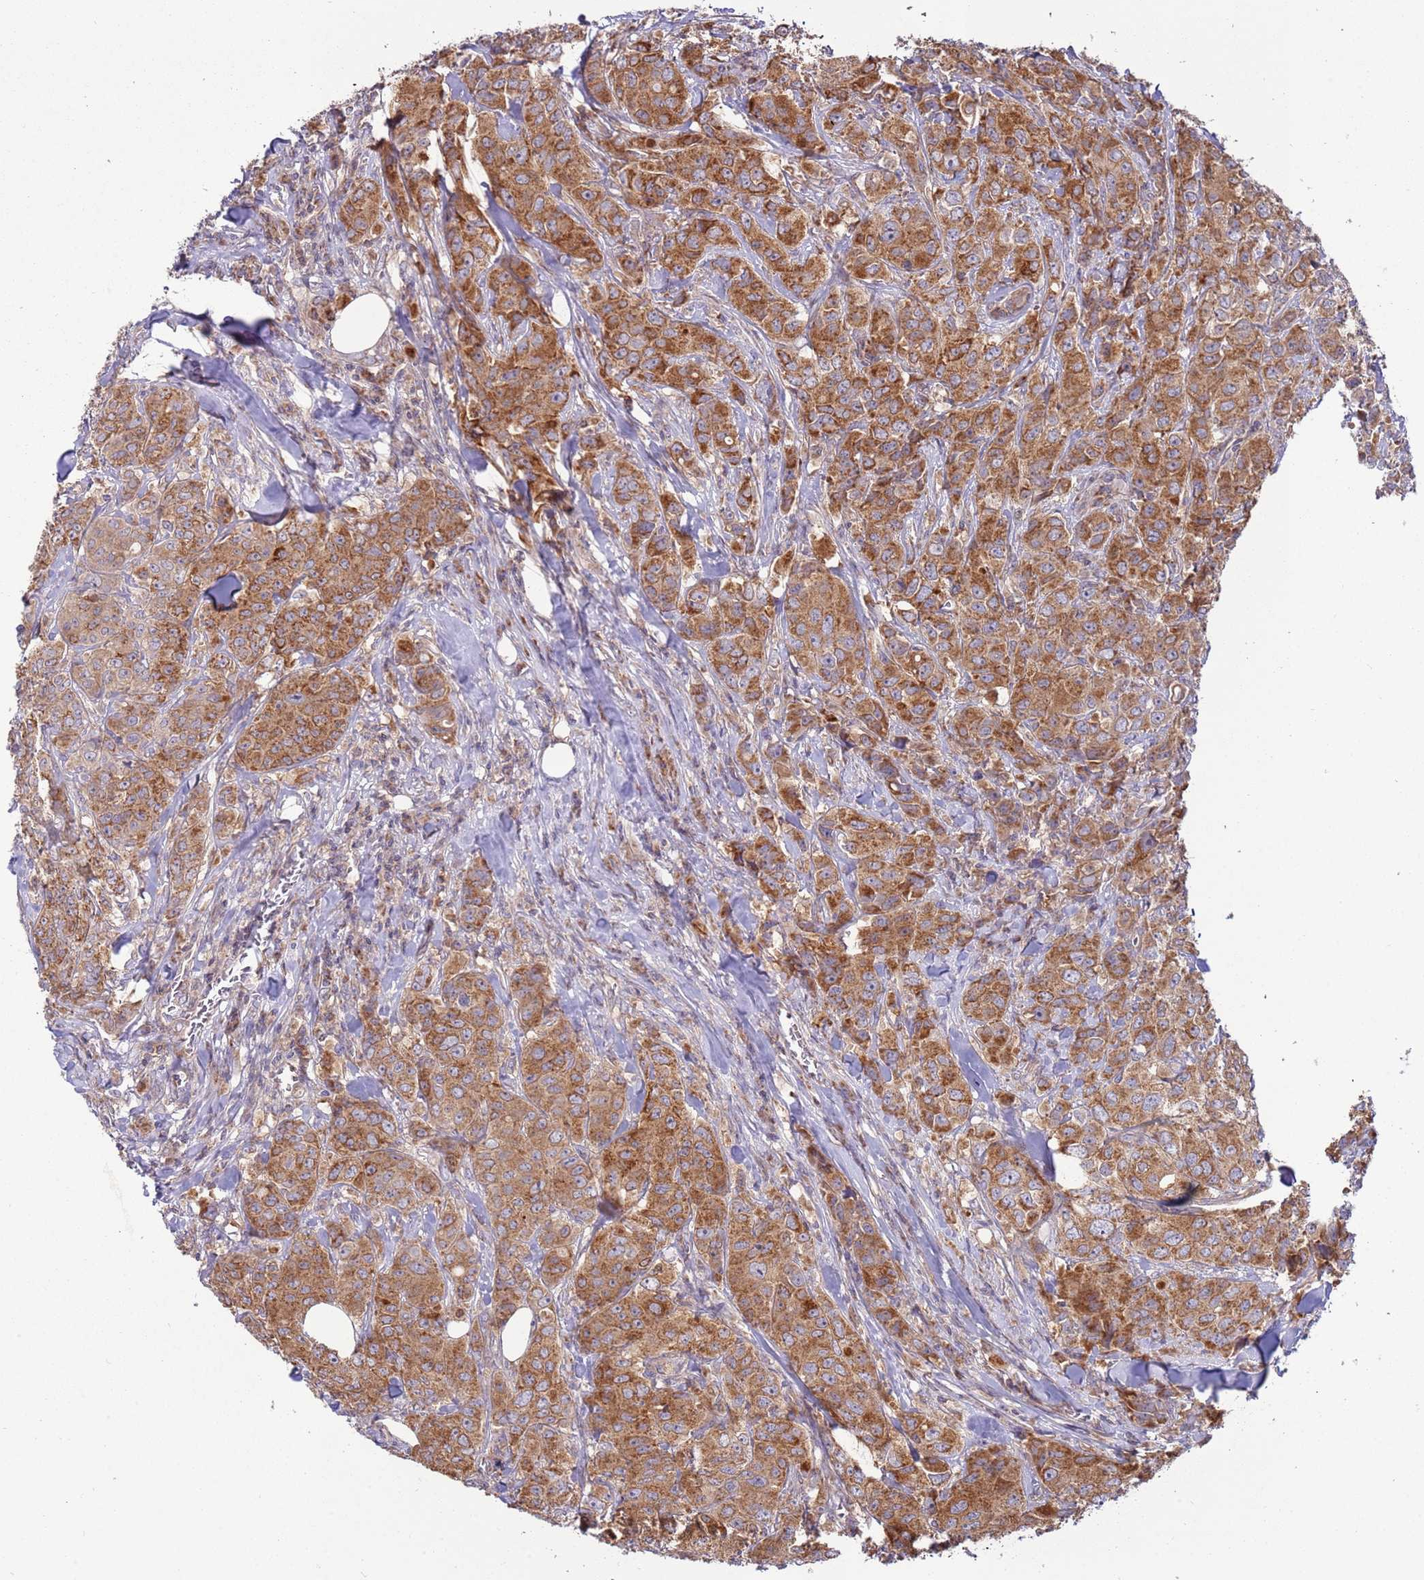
{"staining": {"intensity": "moderate", "quantity": ">75%", "location": "cytoplasmic/membranous"}, "tissue": "breast cancer", "cell_type": "Tumor cells", "image_type": "cancer", "snomed": [{"axis": "morphology", "description": "Duct carcinoma"}, {"axis": "topography", "description": "Breast"}], "caption": "Human breast infiltrating ductal carcinoma stained with a protein marker reveals moderate staining in tumor cells.", "gene": "UQCRQ", "patient": {"sex": "female", "age": 43}}